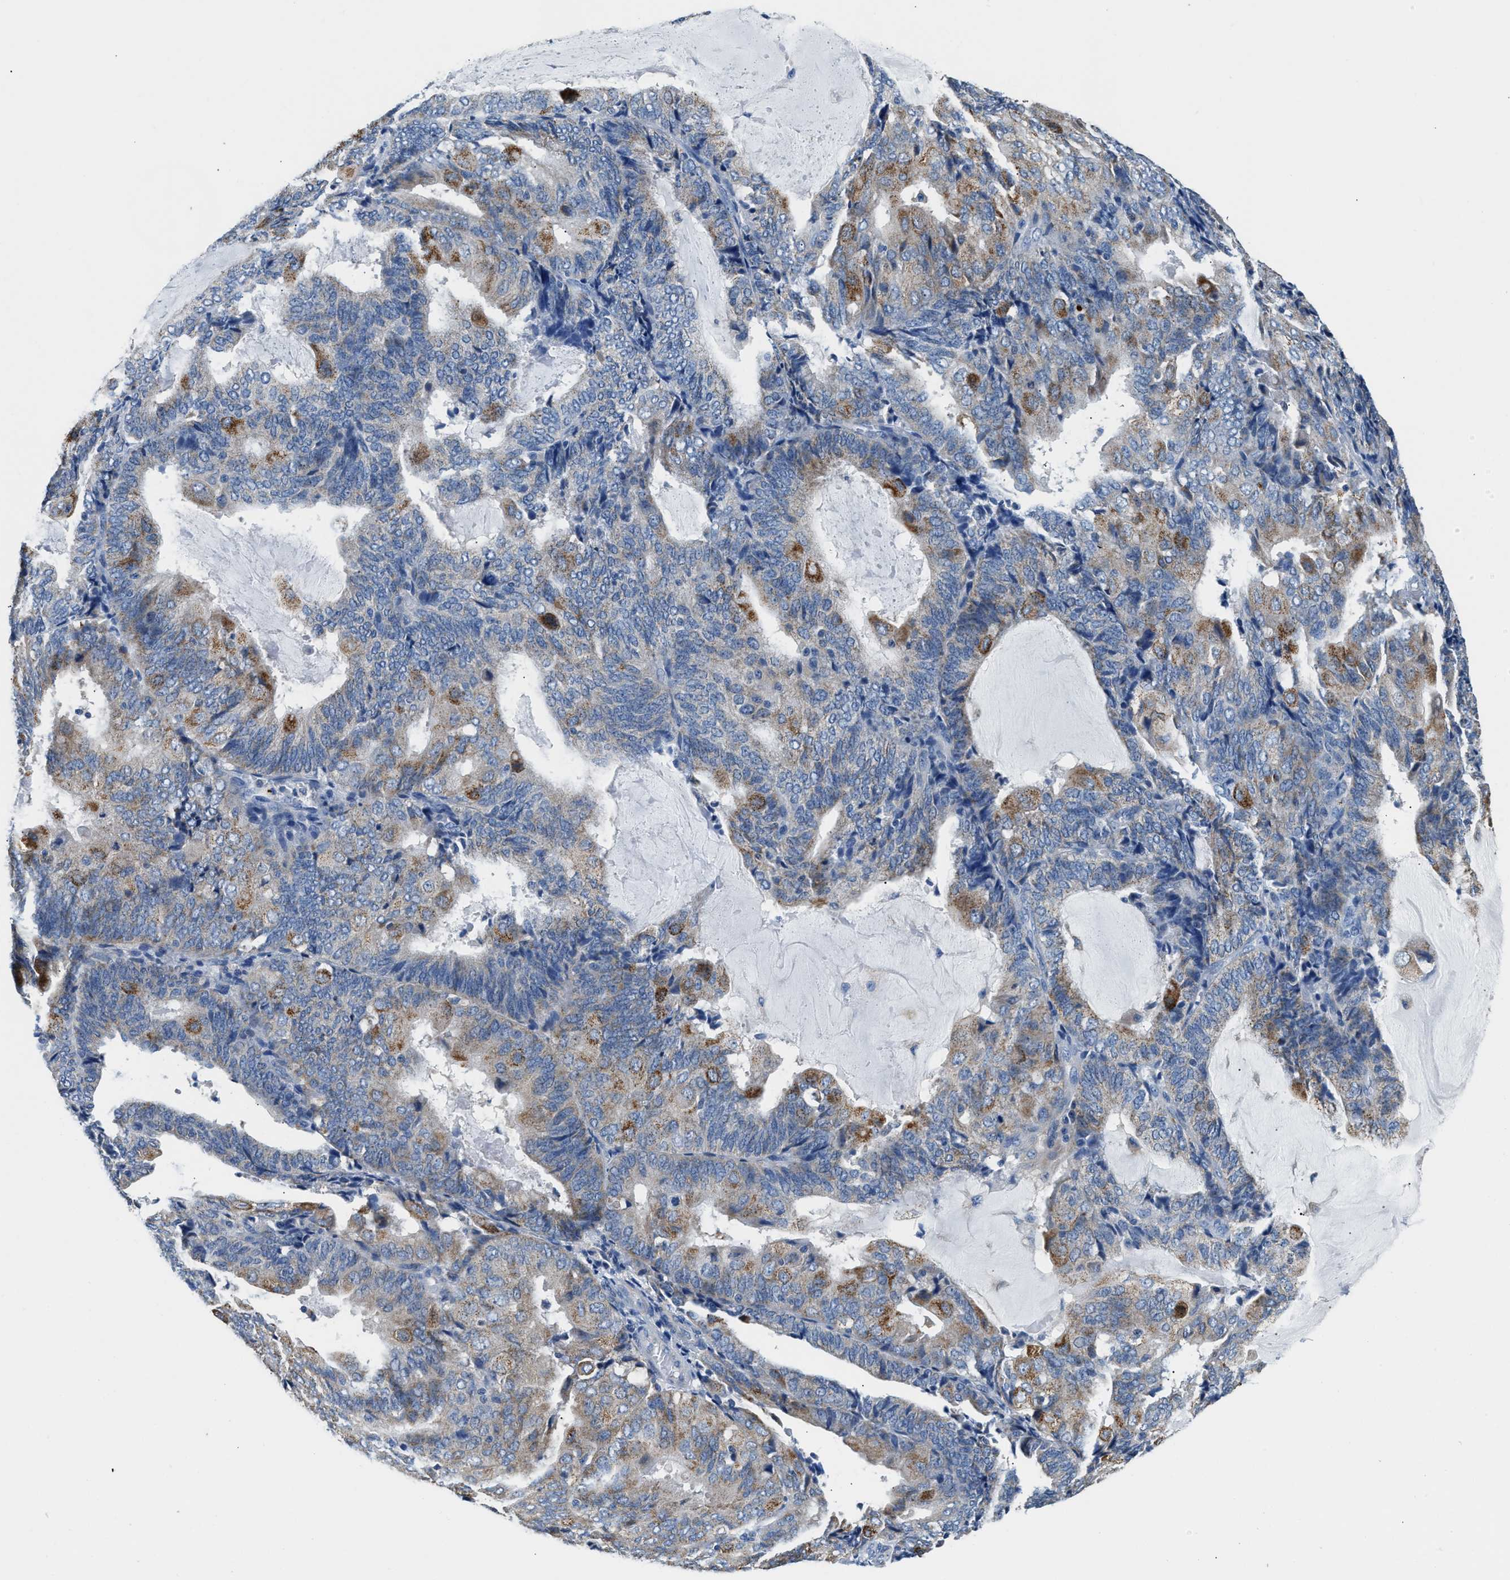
{"staining": {"intensity": "moderate", "quantity": "<25%", "location": "cytoplasmic/membranous"}, "tissue": "endometrial cancer", "cell_type": "Tumor cells", "image_type": "cancer", "snomed": [{"axis": "morphology", "description": "Adenocarcinoma, NOS"}, {"axis": "topography", "description": "Endometrium"}], "caption": "Endometrial cancer (adenocarcinoma) stained with a brown dye demonstrates moderate cytoplasmic/membranous positive expression in approximately <25% of tumor cells.", "gene": "TUT7", "patient": {"sex": "female", "age": 81}}